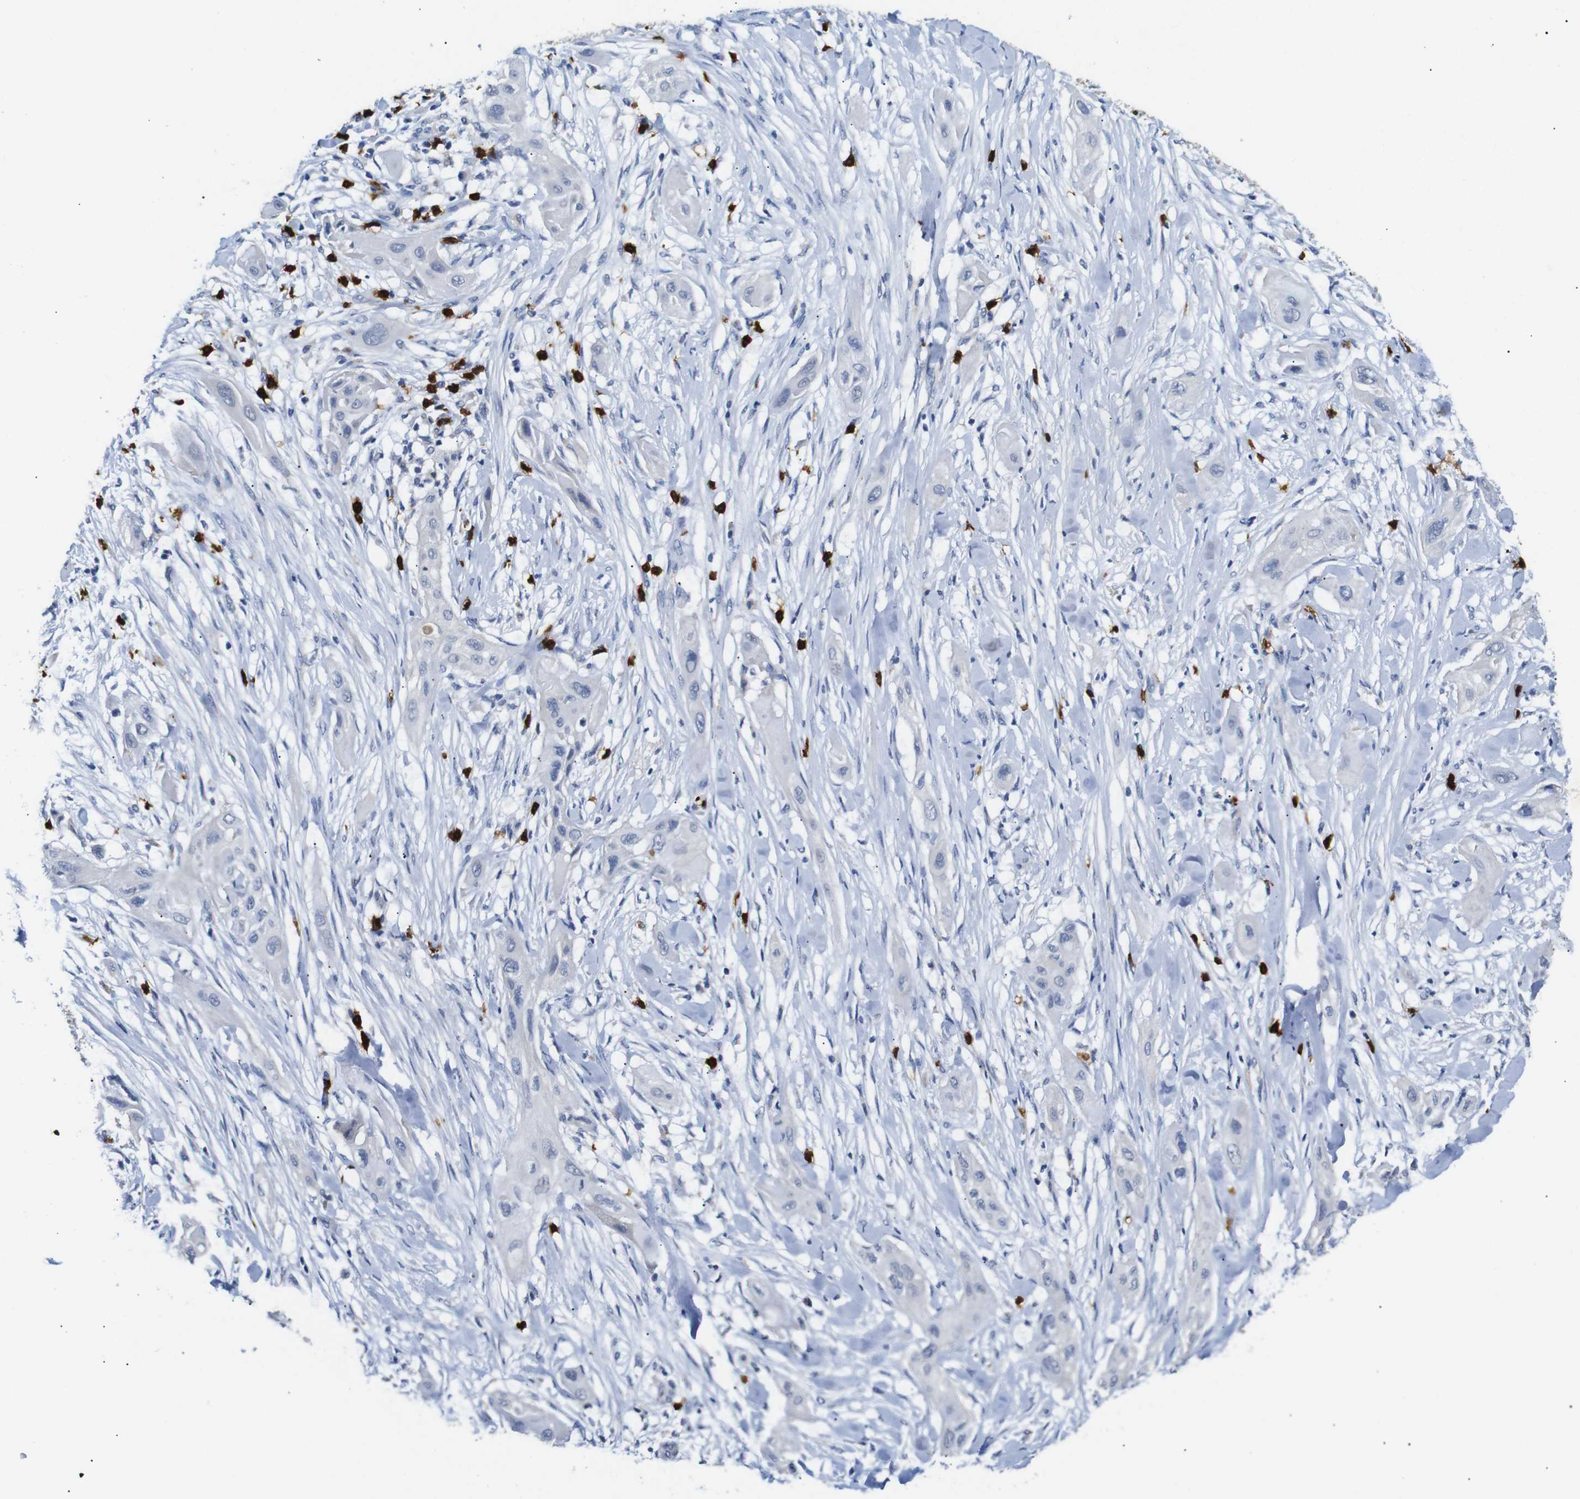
{"staining": {"intensity": "negative", "quantity": "none", "location": "none"}, "tissue": "lung cancer", "cell_type": "Tumor cells", "image_type": "cancer", "snomed": [{"axis": "morphology", "description": "Squamous cell carcinoma, NOS"}, {"axis": "topography", "description": "Lung"}], "caption": "Tumor cells are negative for brown protein staining in lung squamous cell carcinoma. (Stains: DAB (3,3'-diaminobenzidine) immunohistochemistry (IHC) with hematoxylin counter stain, Microscopy: brightfield microscopy at high magnification).", "gene": "ALOX15", "patient": {"sex": "female", "age": 47}}